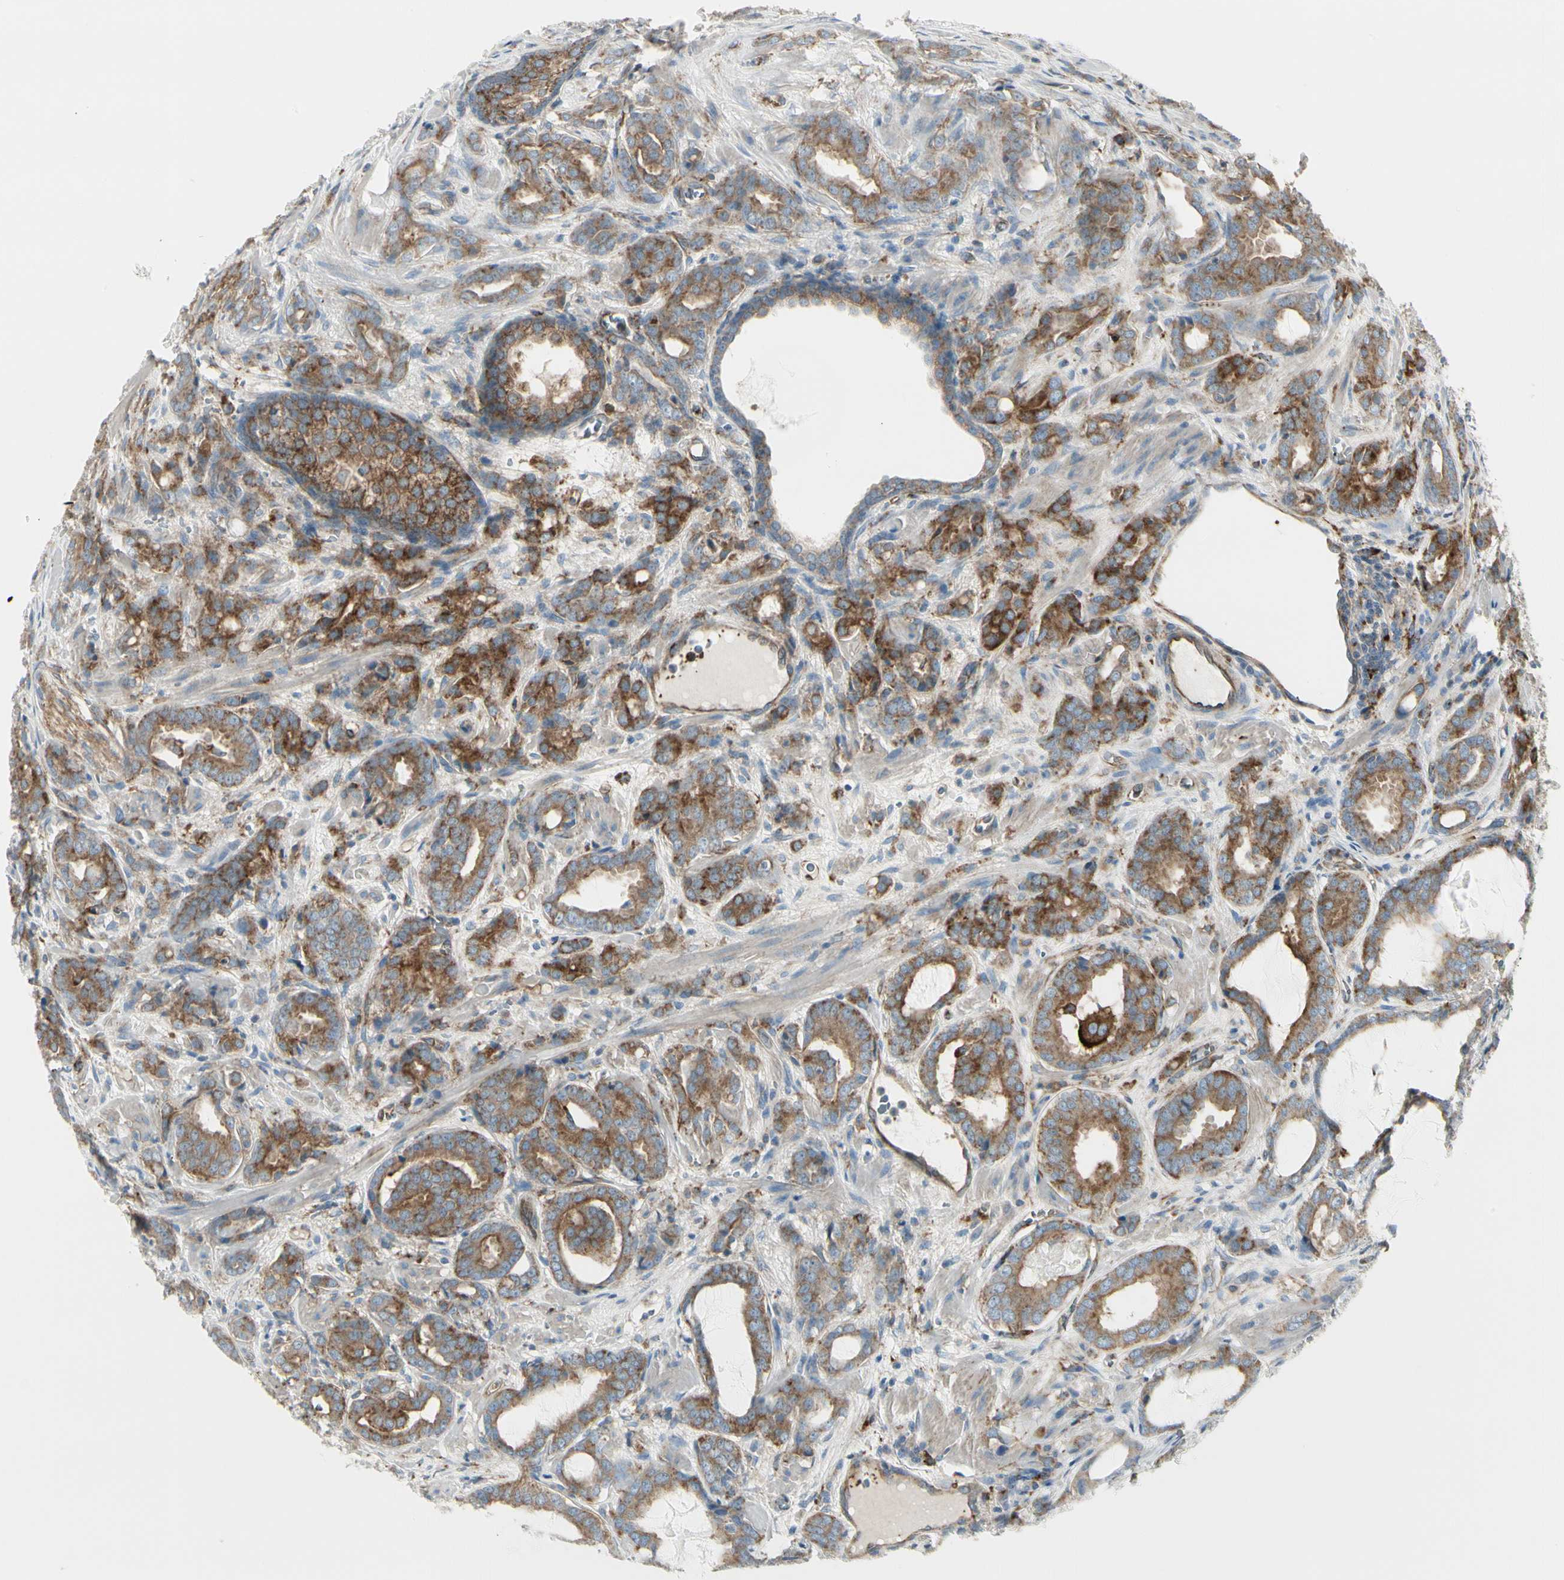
{"staining": {"intensity": "strong", "quantity": ">75%", "location": "cytoplasmic/membranous"}, "tissue": "prostate cancer", "cell_type": "Tumor cells", "image_type": "cancer", "snomed": [{"axis": "morphology", "description": "Adenocarcinoma, High grade"}, {"axis": "topography", "description": "Prostate"}], "caption": "Prostate cancer (adenocarcinoma (high-grade)) tissue demonstrates strong cytoplasmic/membranous expression in approximately >75% of tumor cells, visualized by immunohistochemistry.", "gene": "ATP6V1B2", "patient": {"sex": "male", "age": 64}}